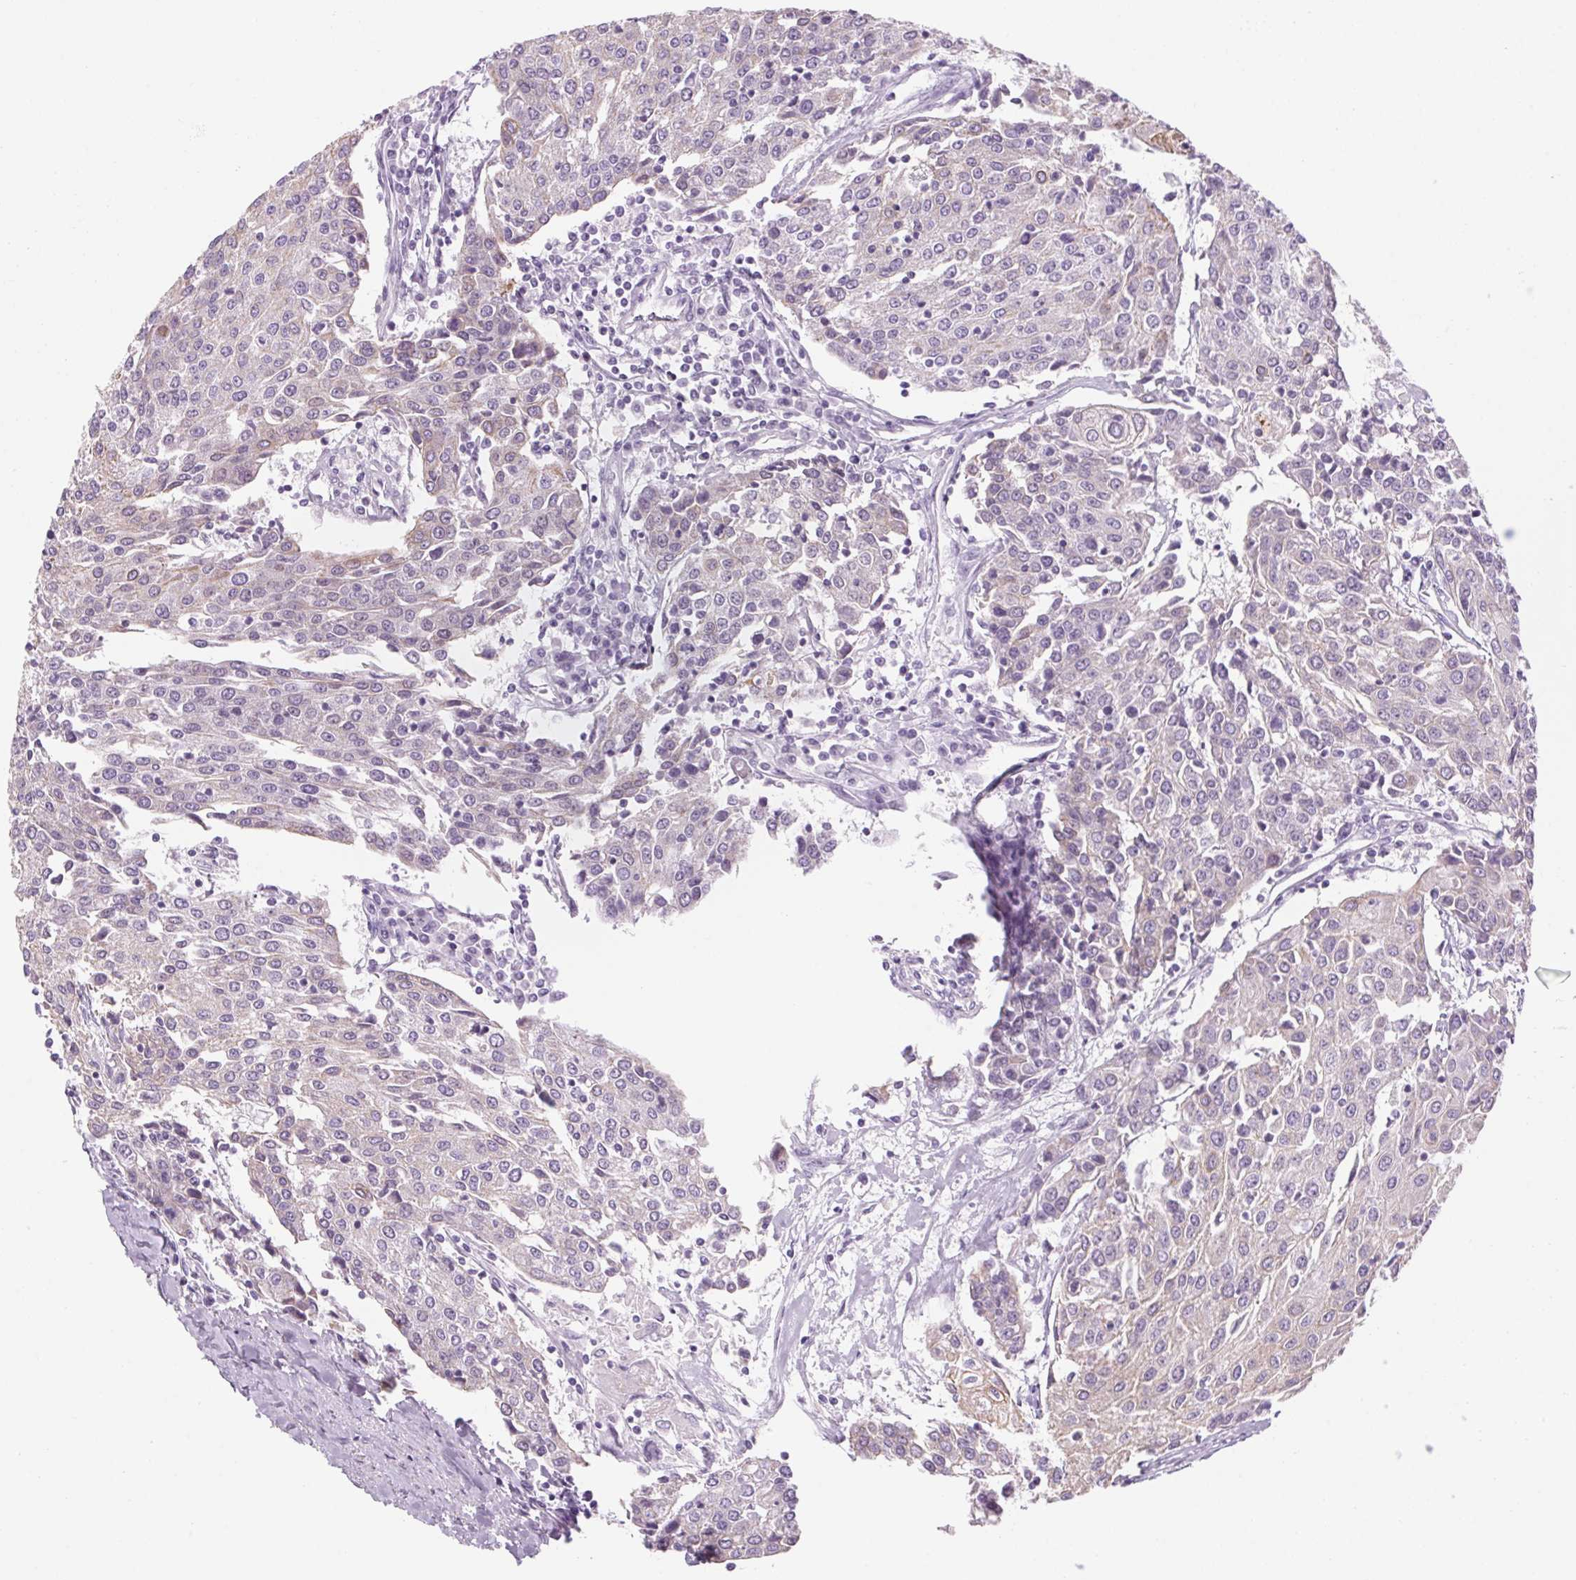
{"staining": {"intensity": "weak", "quantity": "<25%", "location": "cytoplasmic/membranous"}, "tissue": "urothelial cancer", "cell_type": "Tumor cells", "image_type": "cancer", "snomed": [{"axis": "morphology", "description": "Urothelial carcinoma, High grade"}, {"axis": "topography", "description": "Urinary bladder"}], "caption": "This is an immunohistochemistry (IHC) micrograph of human urothelial cancer. There is no positivity in tumor cells.", "gene": "RPTN", "patient": {"sex": "female", "age": 85}}